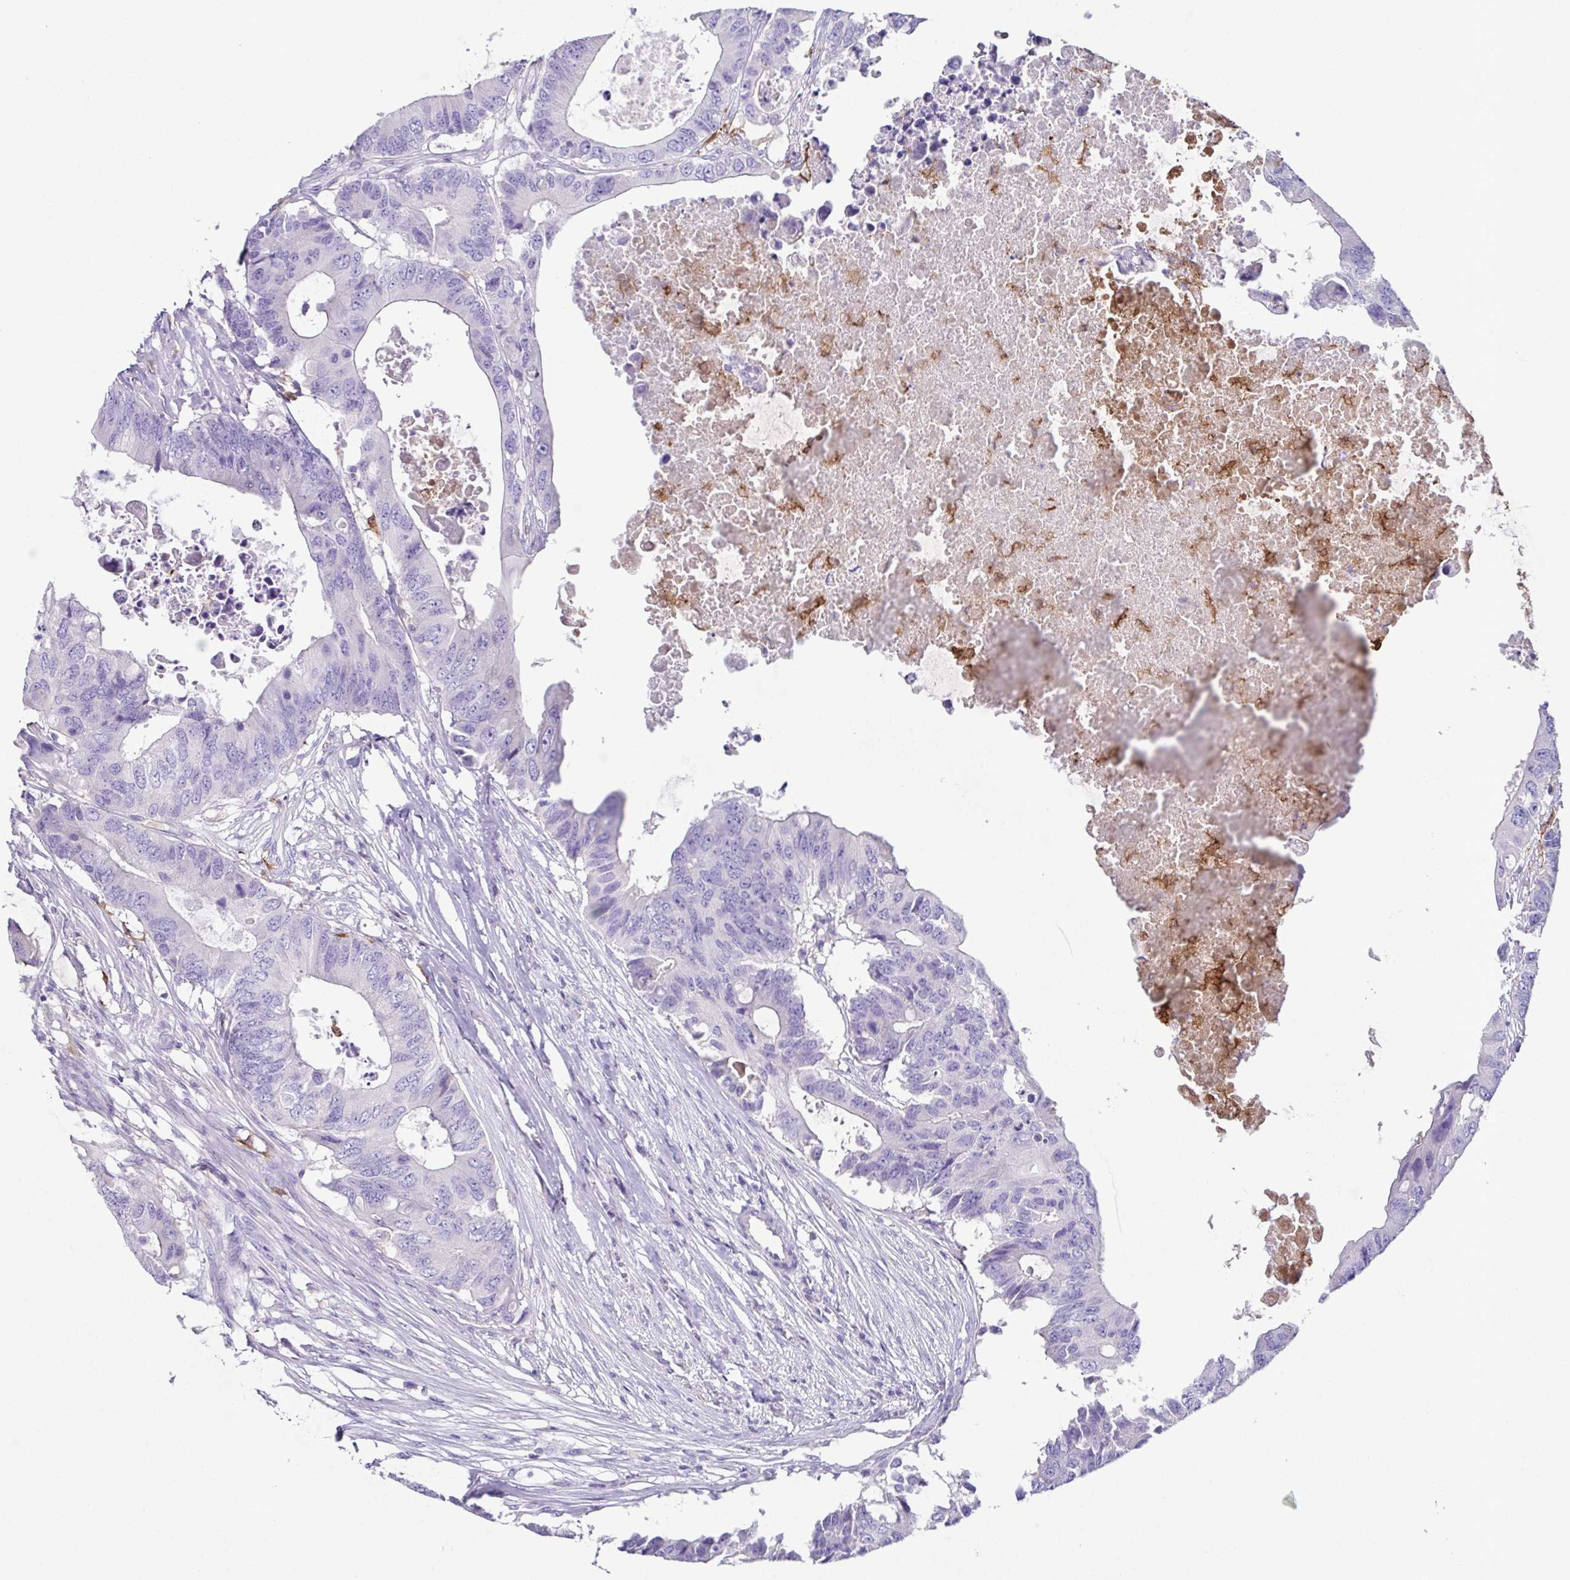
{"staining": {"intensity": "negative", "quantity": "none", "location": "none"}, "tissue": "colorectal cancer", "cell_type": "Tumor cells", "image_type": "cancer", "snomed": [{"axis": "morphology", "description": "Adenocarcinoma, NOS"}, {"axis": "topography", "description": "Colon"}], "caption": "Immunohistochemistry (IHC) micrograph of colorectal cancer (adenocarcinoma) stained for a protein (brown), which reveals no positivity in tumor cells.", "gene": "MARCO", "patient": {"sex": "male", "age": 71}}